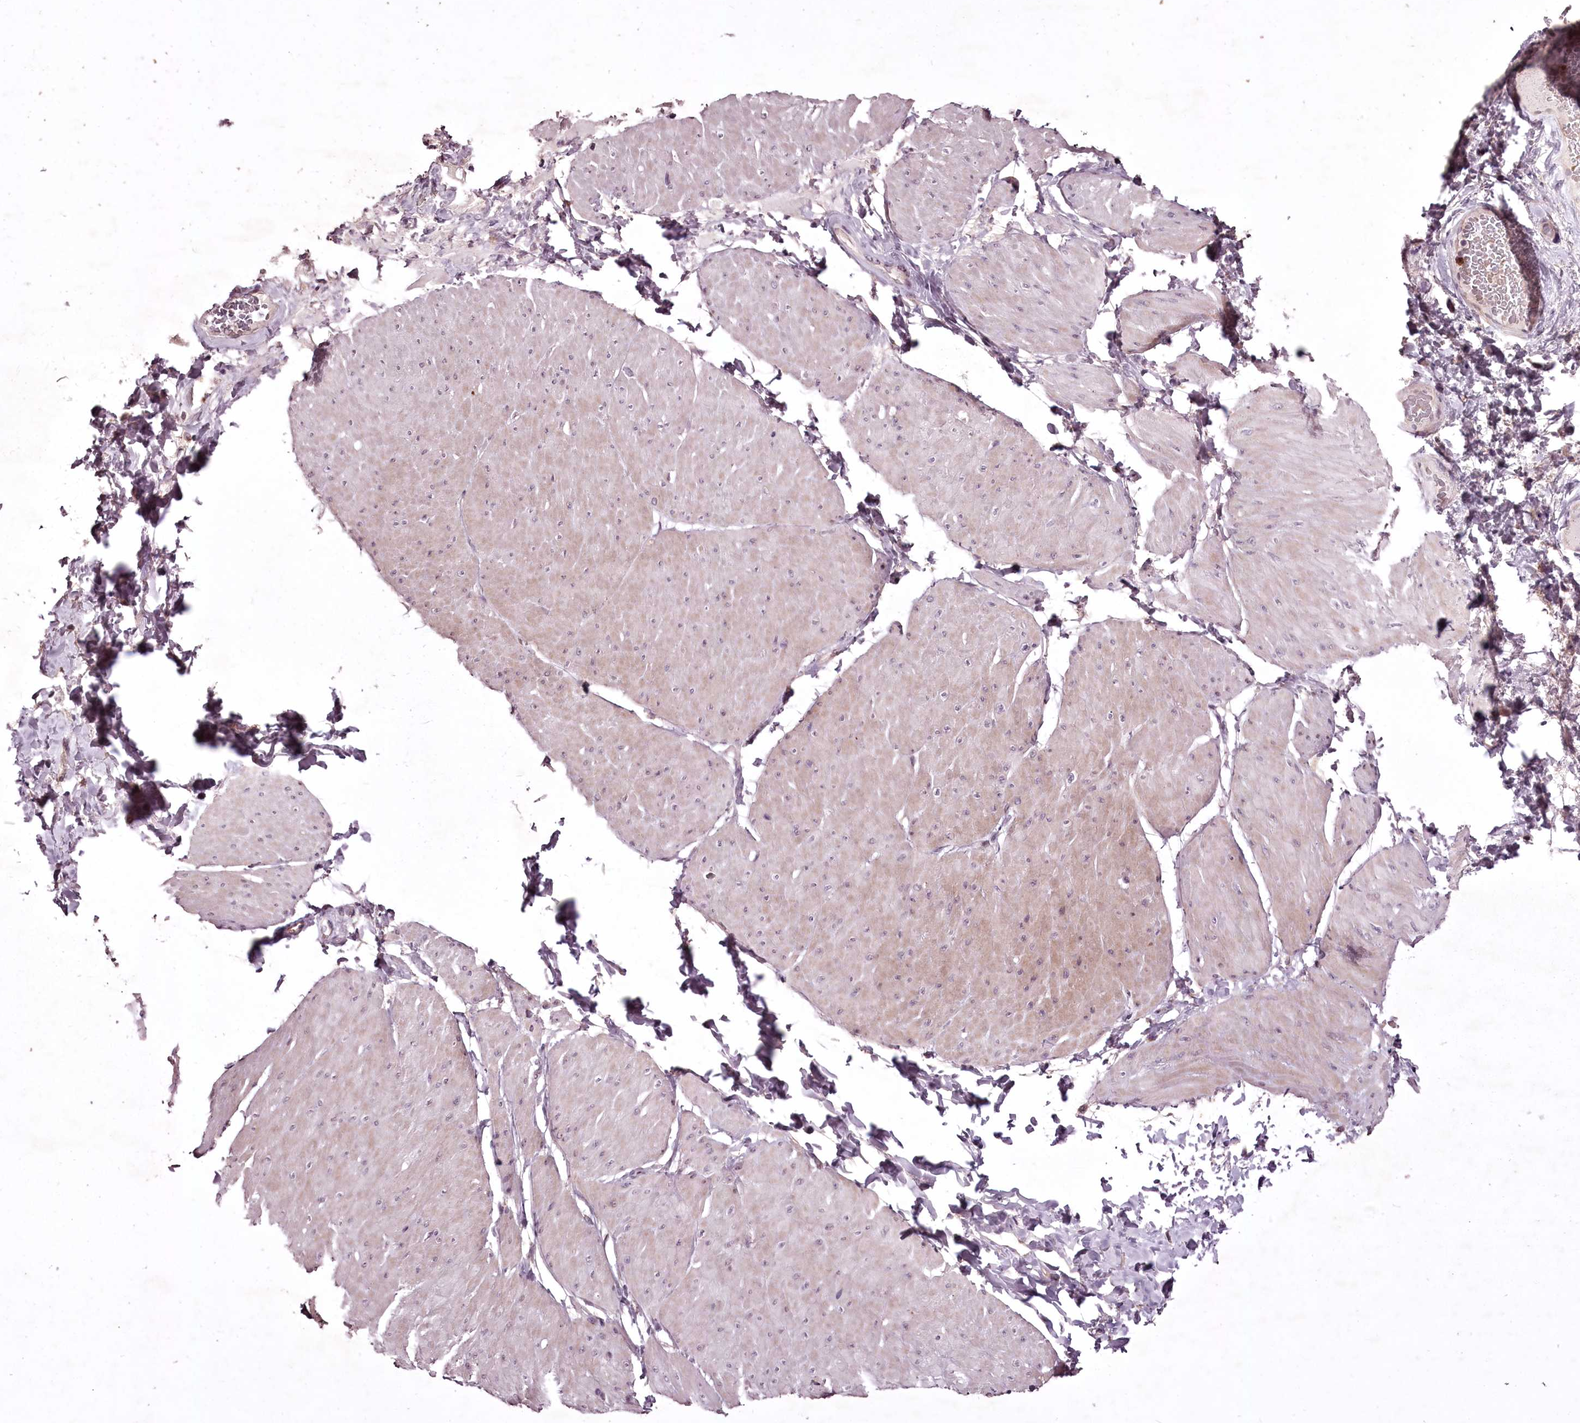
{"staining": {"intensity": "weak", "quantity": "<25%", "location": "cytoplasmic/membranous"}, "tissue": "smooth muscle", "cell_type": "Smooth muscle cells", "image_type": "normal", "snomed": [{"axis": "morphology", "description": "Urothelial carcinoma, High grade"}, {"axis": "topography", "description": "Urinary bladder"}], "caption": "Smooth muscle was stained to show a protein in brown. There is no significant expression in smooth muscle cells. The staining is performed using DAB brown chromogen with nuclei counter-stained in using hematoxylin.", "gene": "ADRA1D", "patient": {"sex": "male", "age": 46}}